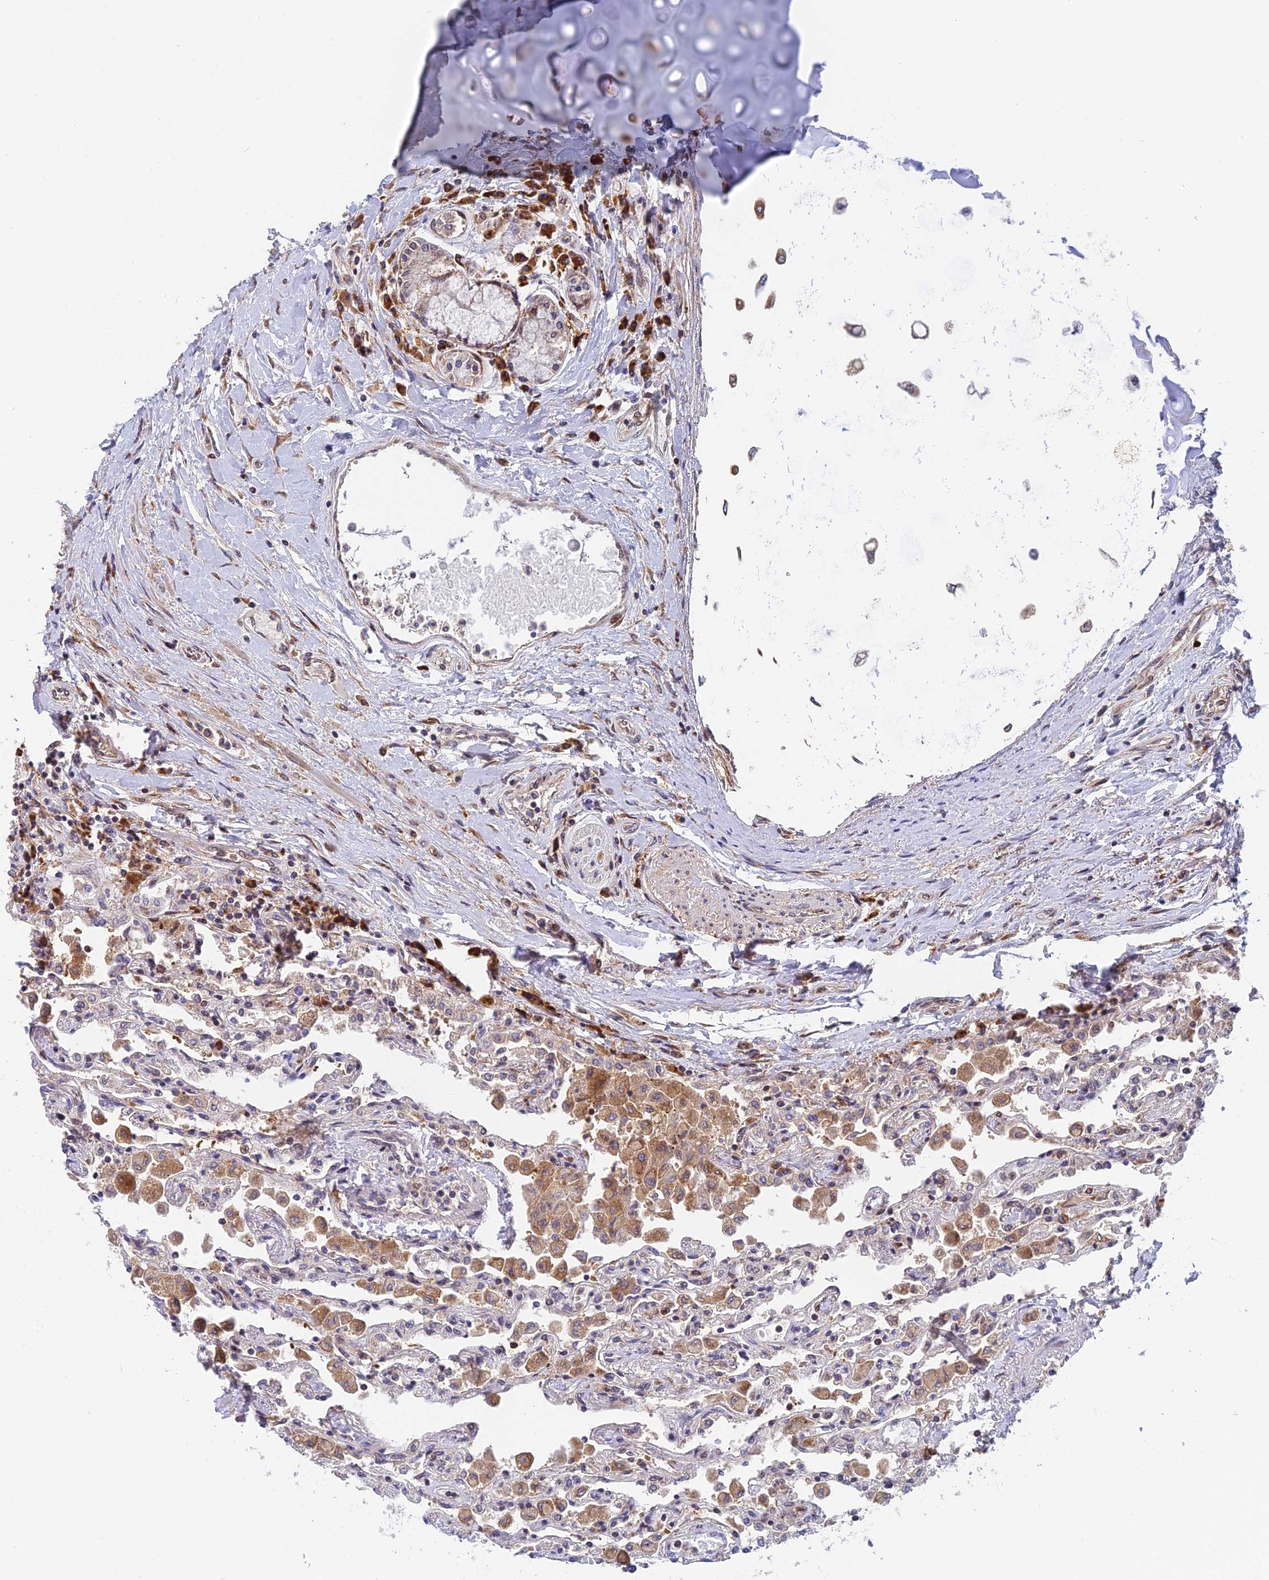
{"staining": {"intensity": "moderate", "quantity": "<25%", "location": "cytoplasmic/membranous"}, "tissue": "lung", "cell_type": "Alveolar cells", "image_type": "normal", "snomed": [{"axis": "morphology", "description": "Normal tissue, NOS"}, {"axis": "topography", "description": "Bronchus"}, {"axis": "topography", "description": "Lung"}], "caption": "Alveolar cells exhibit low levels of moderate cytoplasmic/membranous positivity in about <25% of cells in unremarkable human lung. The staining is performed using DAB (3,3'-diaminobenzidine) brown chromogen to label protein expression. The nuclei are counter-stained blue using hematoxylin.", "gene": "IPO5", "patient": {"sex": "female", "age": 49}}